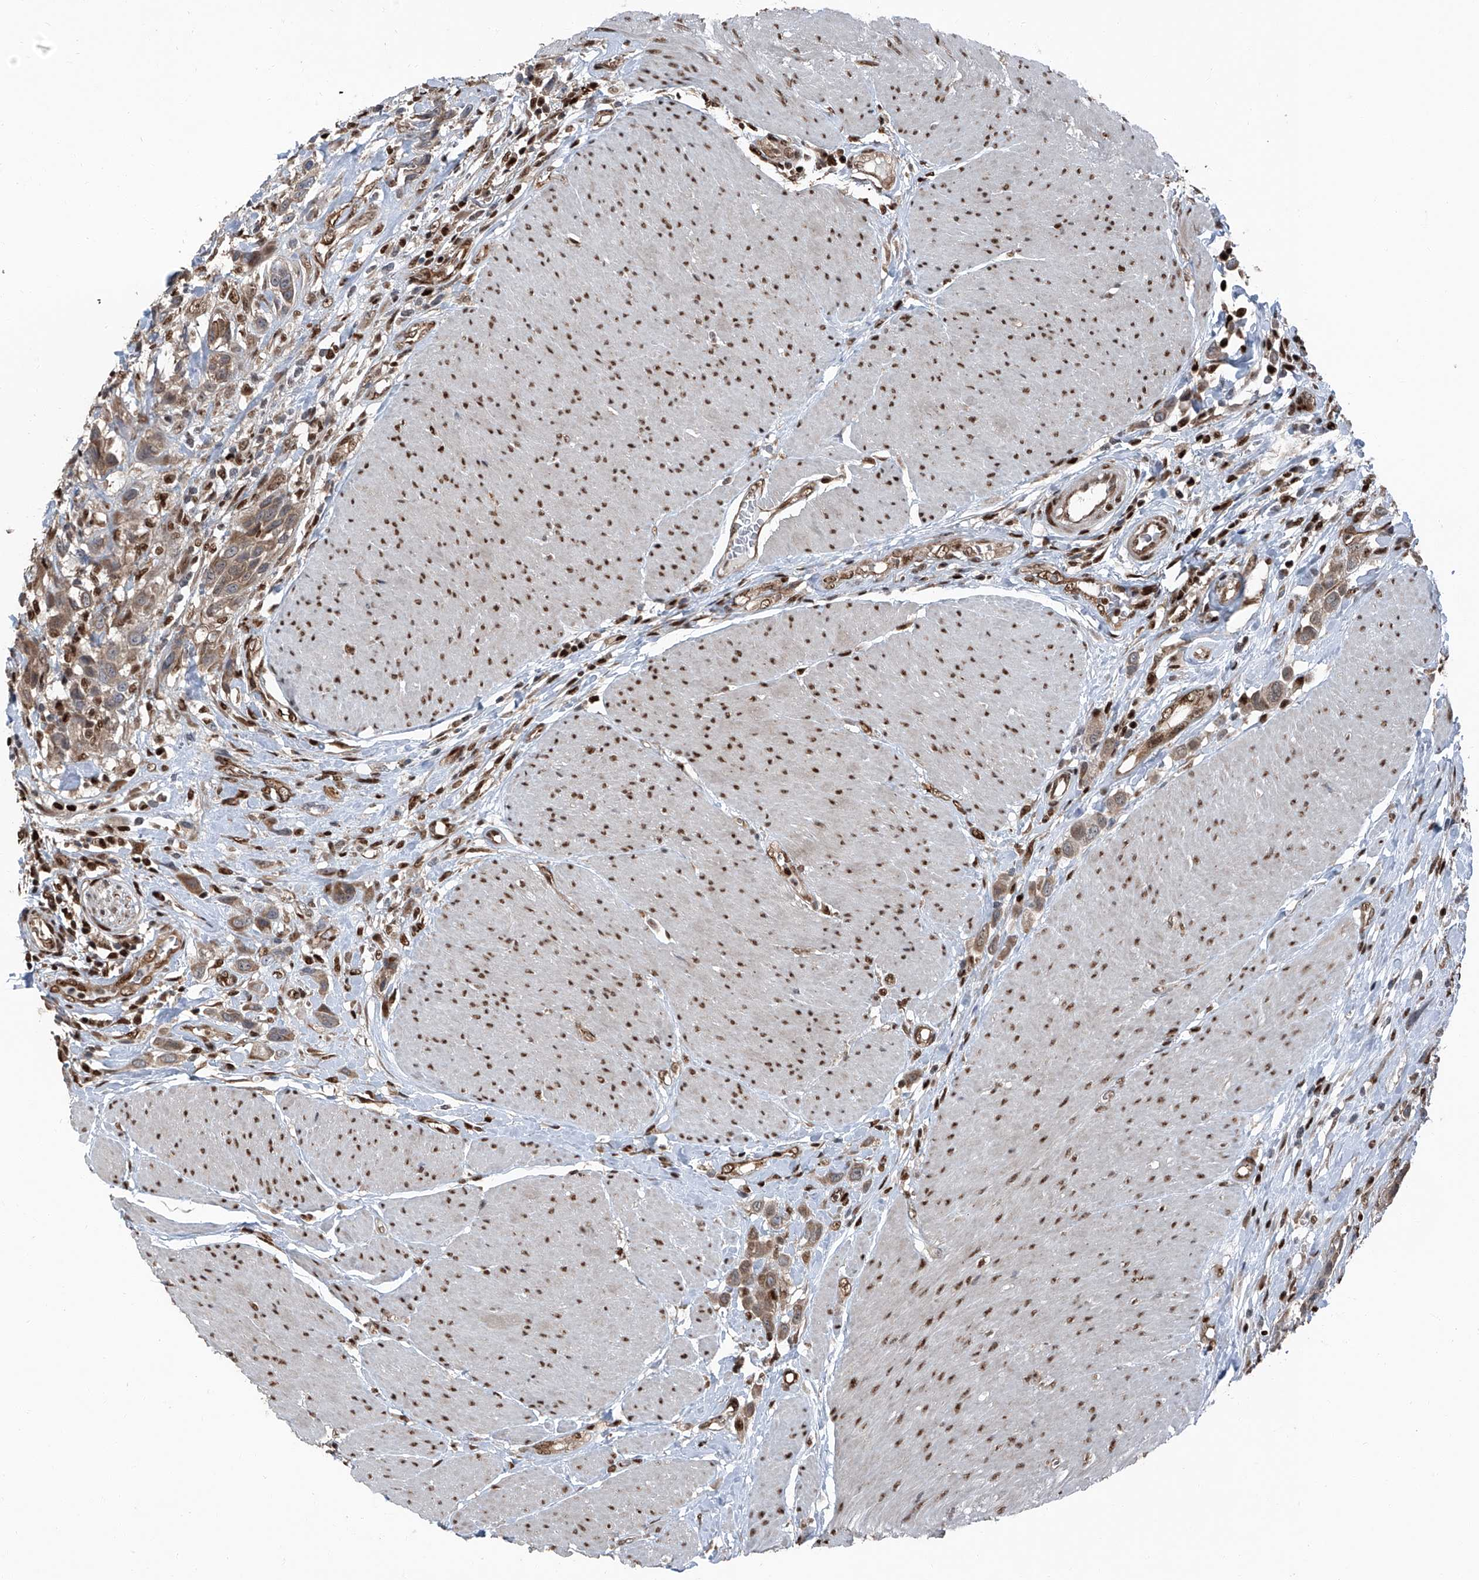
{"staining": {"intensity": "moderate", "quantity": ">75%", "location": "cytoplasmic/membranous"}, "tissue": "urothelial cancer", "cell_type": "Tumor cells", "image_type": "cancer", "snomed": [{"axis": "morphology", "description": "Urothelial carcinoma, High grade"}, {"axis": "topography", "description": "Urinary bladder"}], "caption": "Human urothelial carcinoma (high-grade) stained for a protein (brown) reveals moderate cytoplasmic/membranous positive staining in approximately >75% of tumor cells.", "gene": "FKBP5", "patient": {"sex": "male", "age": 50}}